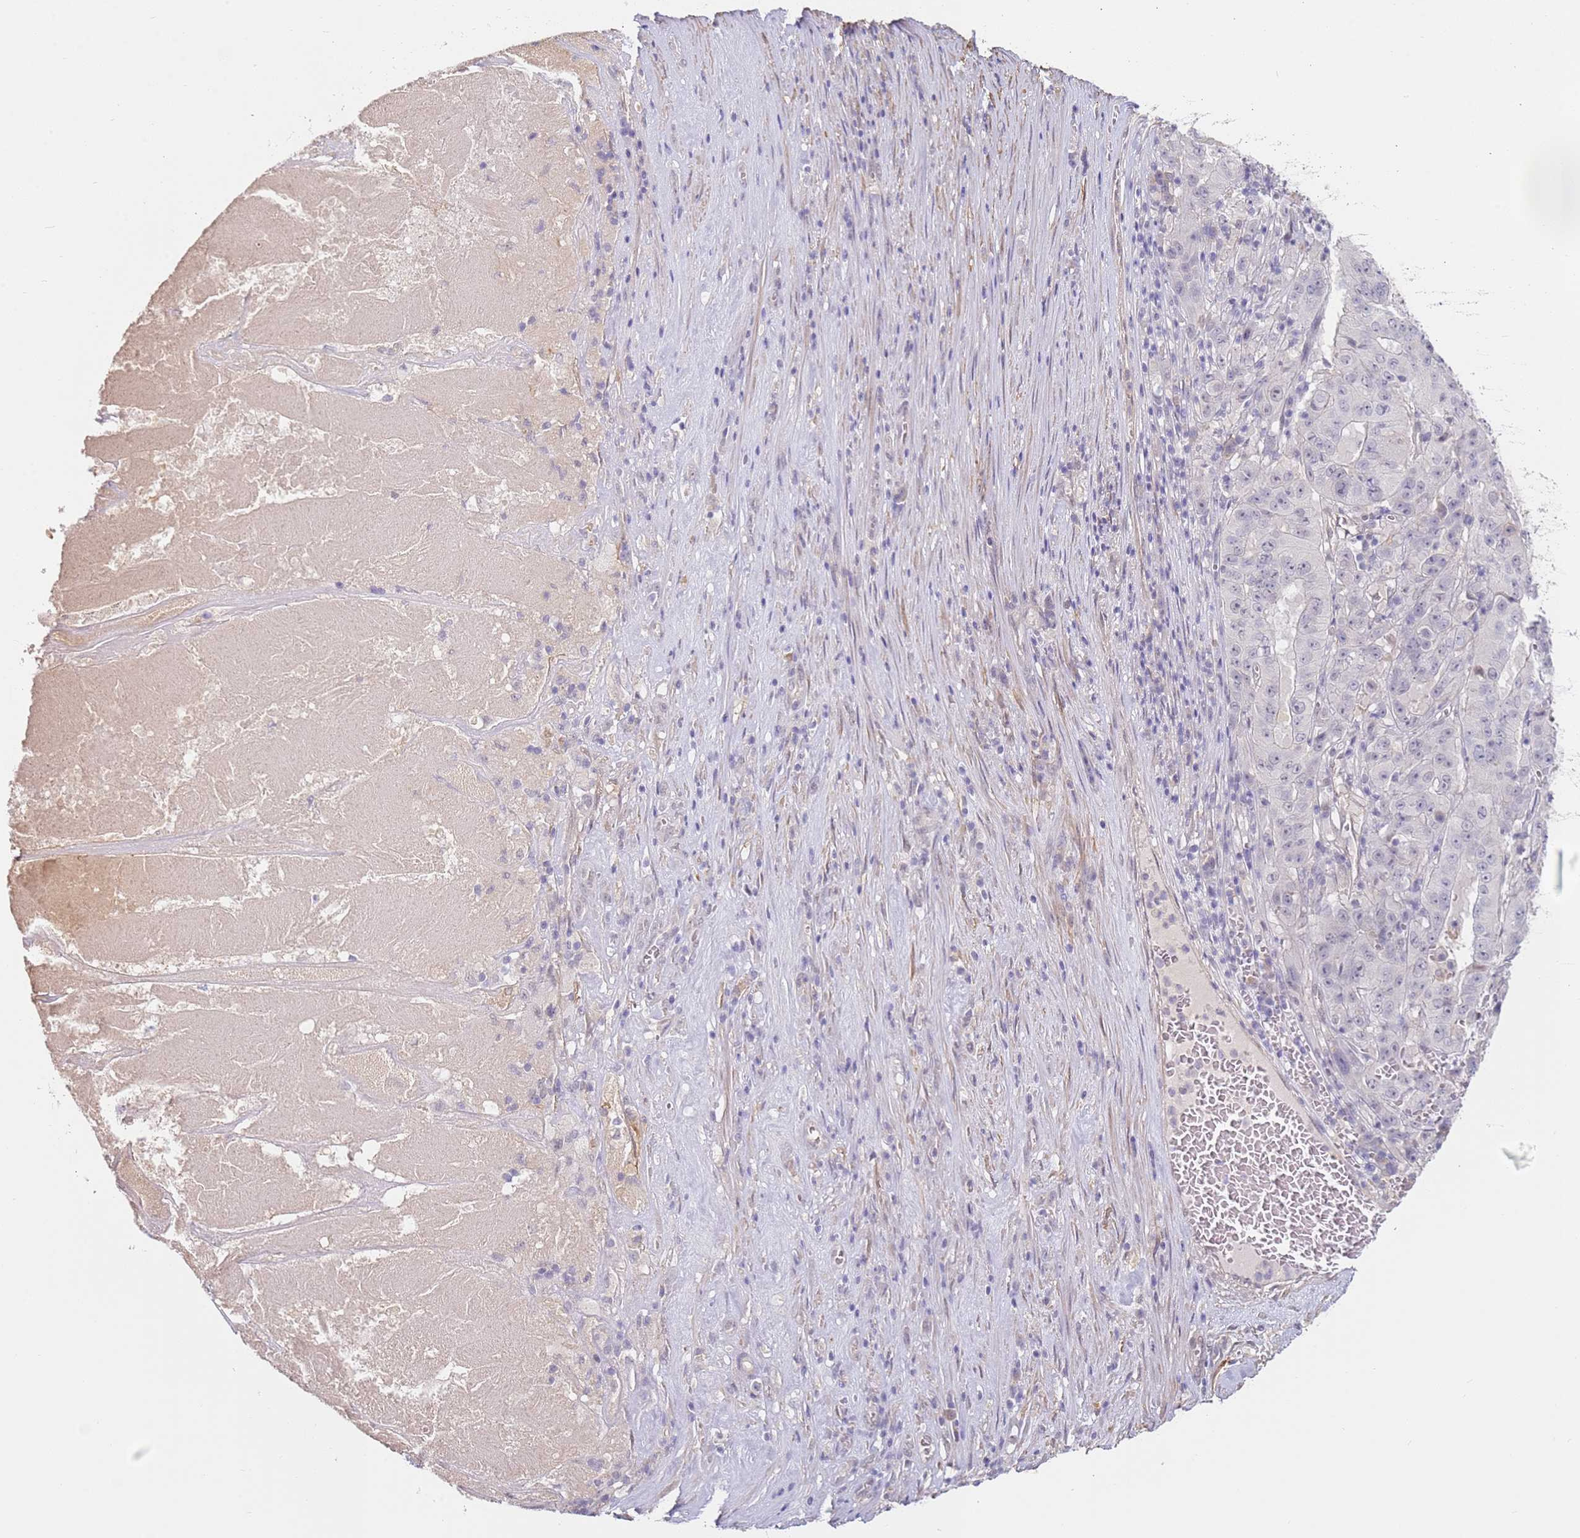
{"staining": {"intensity": "negative", "quantity": "none", "location": "none"}, "tissue": "pancreatic cancer", "cell_type": "Tumor cells", "image_type": "cancer", "snomed": [{"axis": "morphology", "description": "Adenocarcinoma, NOS"}, {"axis": "topography", "description": "Pancreas"}], "caption": "Pancreatic cancer stained for a protein using immunohistochemistry (IHC) displays no positivity tumor cells.", "gene": "WDR93", "patient": {"sex": "male", "age": 63}}